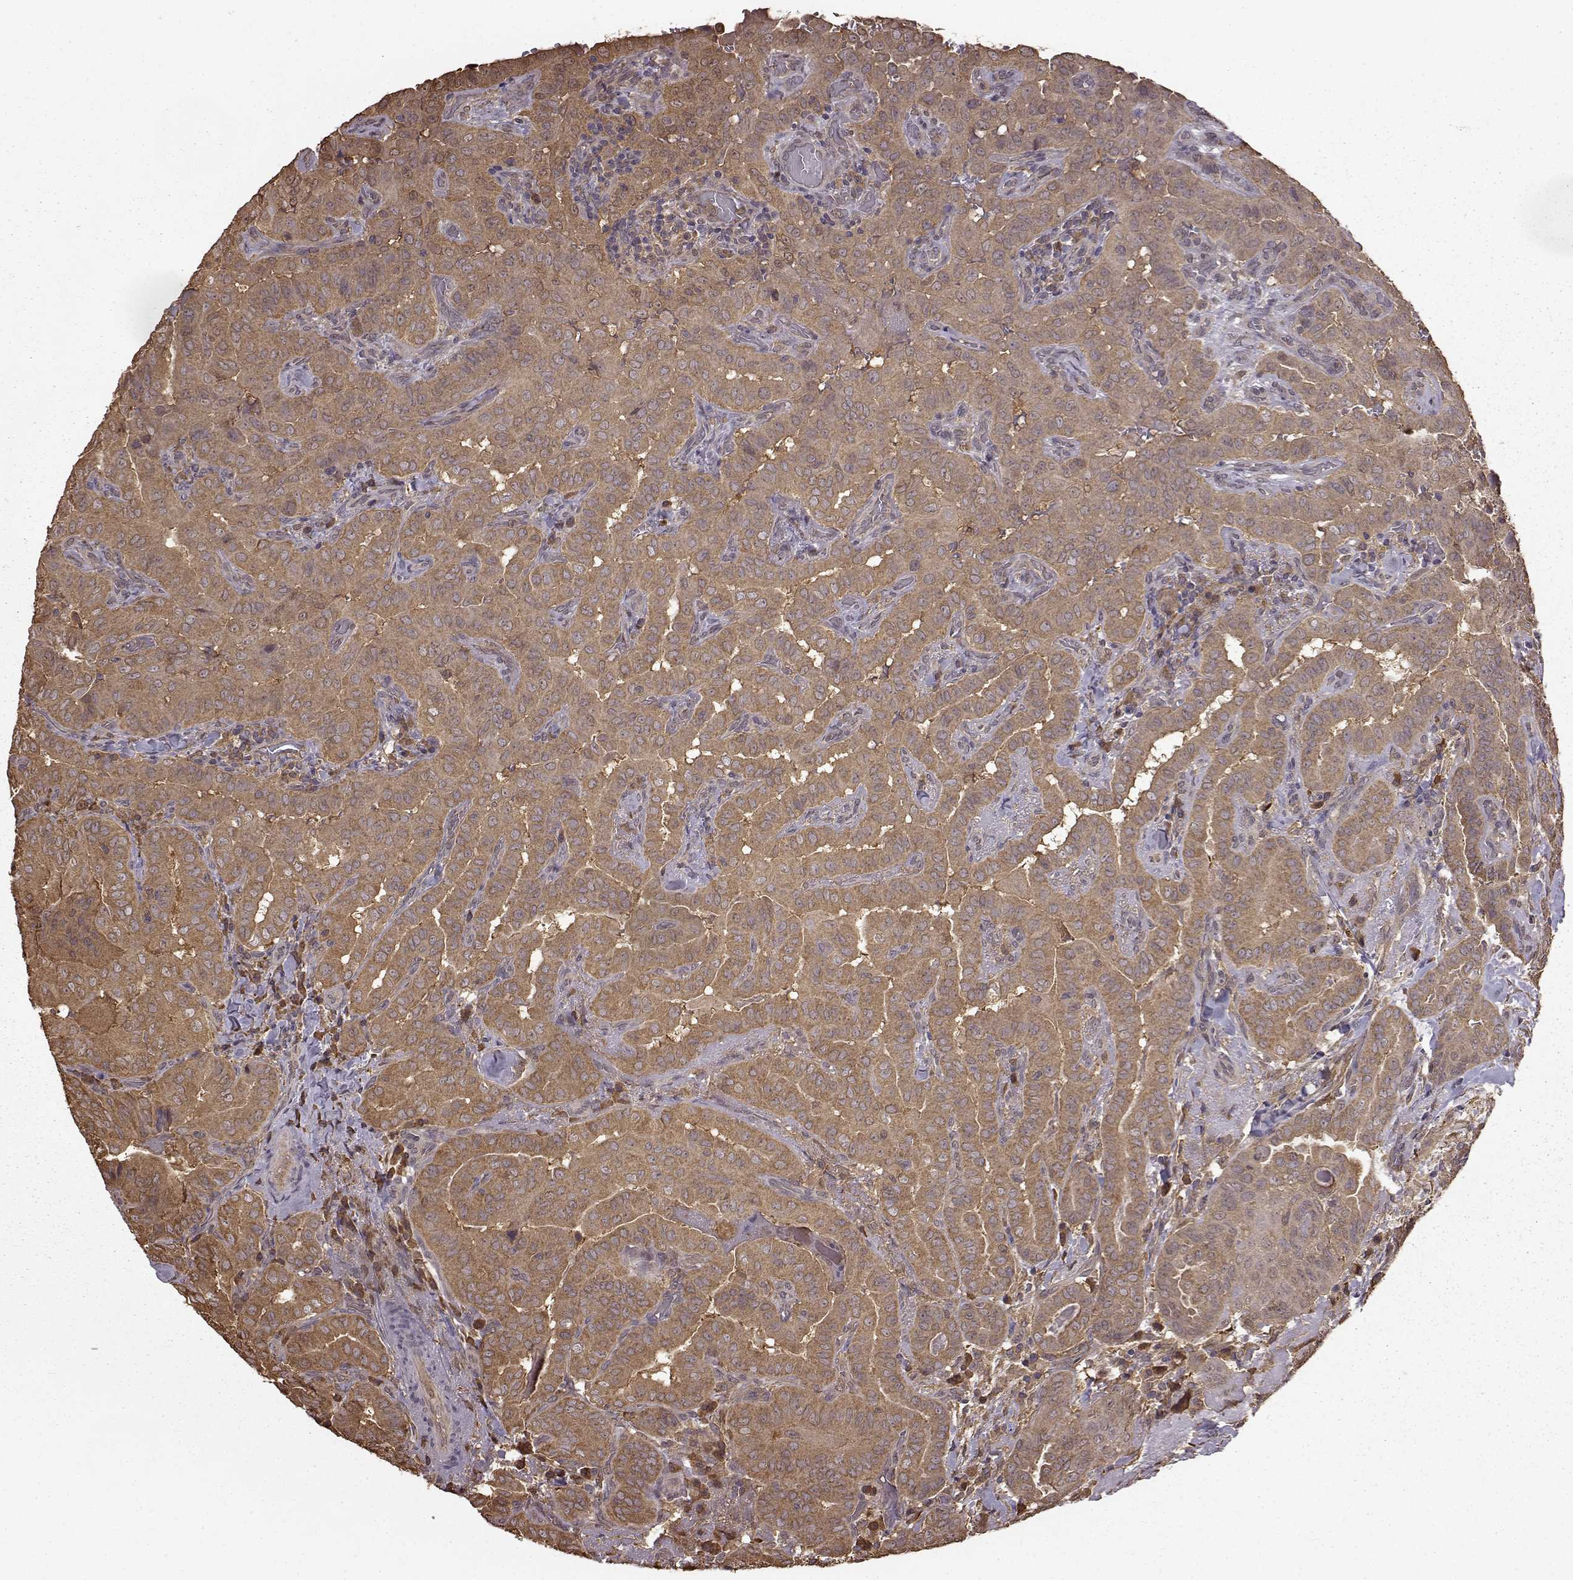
{"staining": {"intensity": "strong", "quantity": "25%-75%", "location": "cytoplasmic/membranous"}, "tissue": "thyroid cancer", "cell_type": "Tumor cells", "image_type": "cancer", "snomed": [{"axis": "morphology", "description": "Papillary adenocarcinoma, NOS"}, {"axis": "morphology", "description": "Papillary adenoma metastatic"}, {"axis": "topography", "description": "Thyroid gland"}], "caption": "Thyroid cancer (papillary adenocarcinoma) stained with a protein marker shows strong staining in tumor cells.", "gene": "NME1-NME2", "patient": {"sex": "female", "age": 50}}